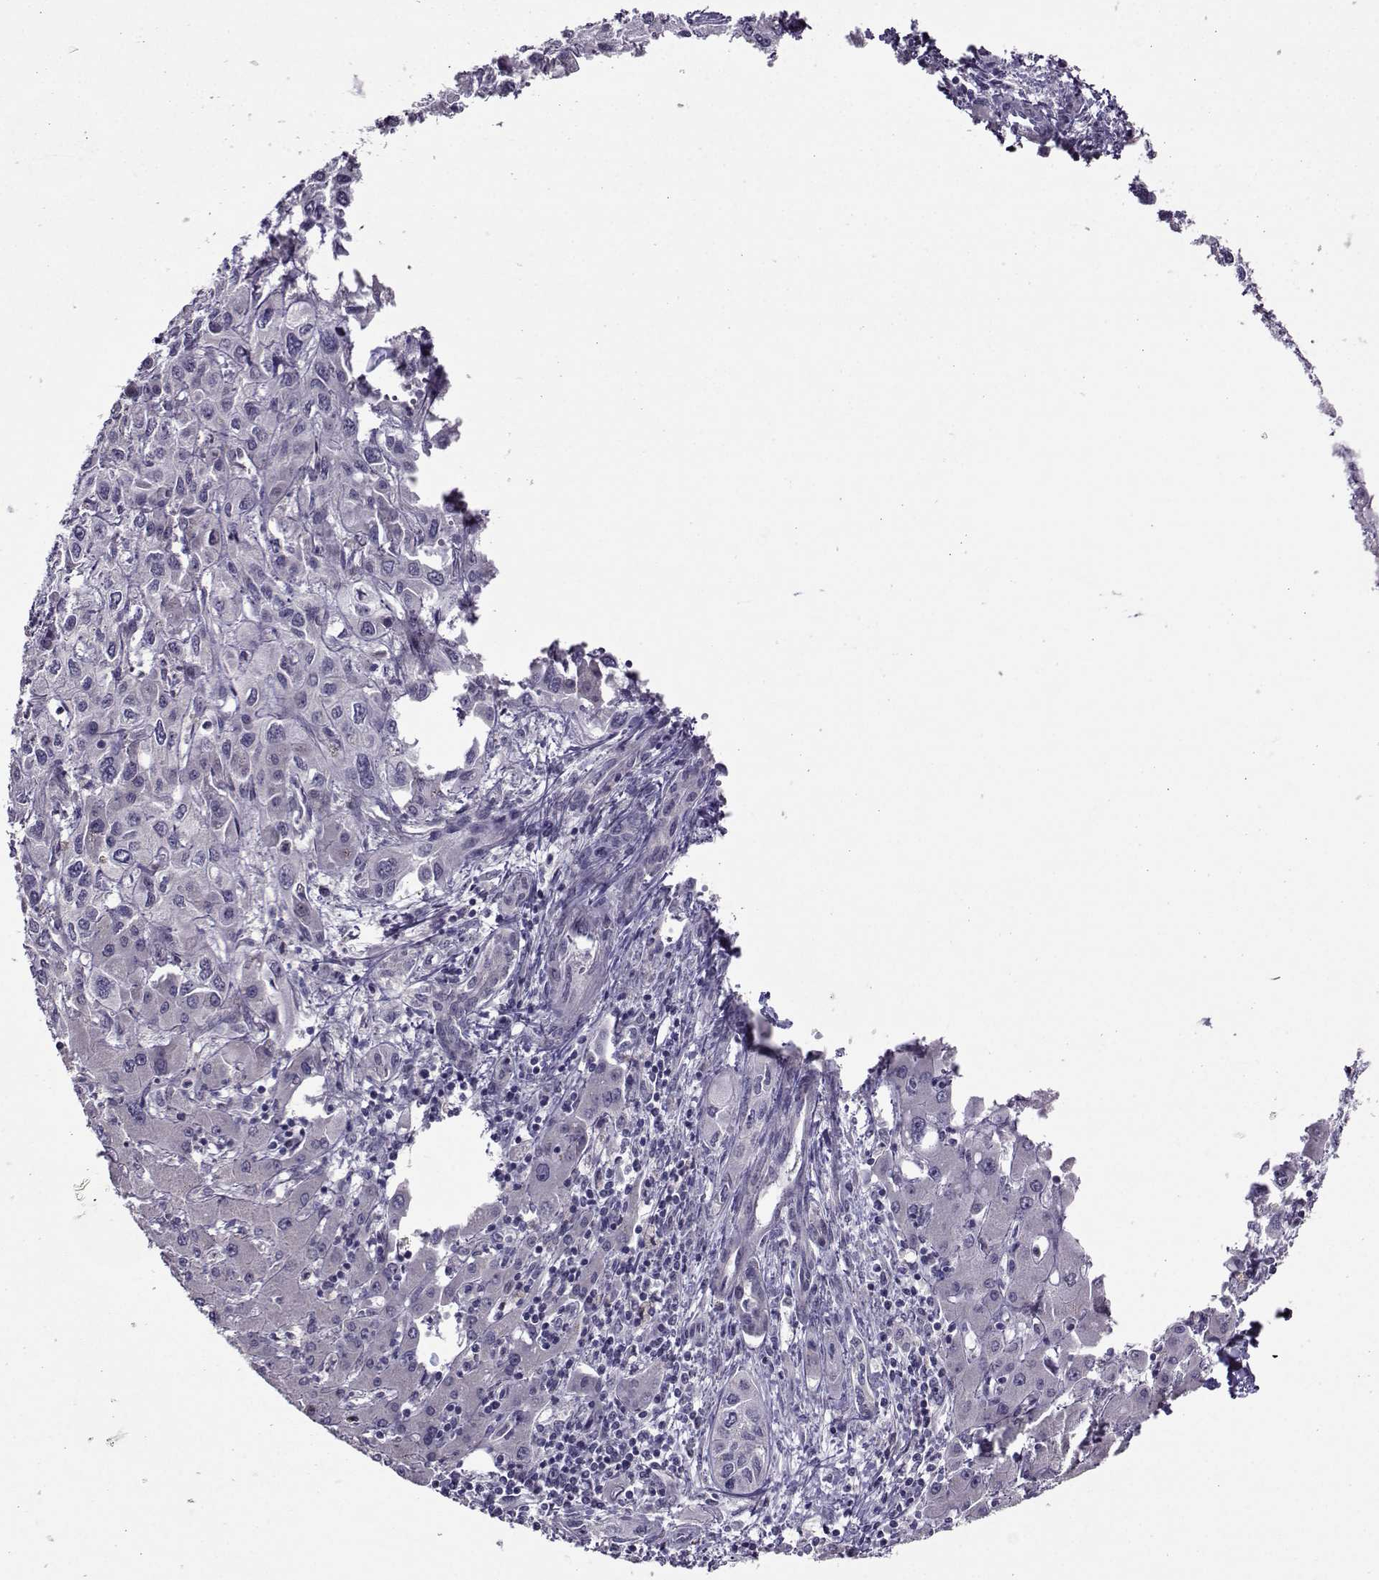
{"staining": {"intensity": "negative", "quantity": "none", "location": "none"}, "tissue": "liver cancer", "cell_type": "Tumor cells", "image_type": "cancer", "snomed": [{"axis": "morphology", "description": "Cholangiocarcinoma"}, {"axis": "topography", "description": "Liver"}], "caption": "Tumor cells are negative for protein expression in human liver cancer (cholangiocarcinoma).", "gene": "DDX20", "patient": {"sex": "female", "age": 66}}